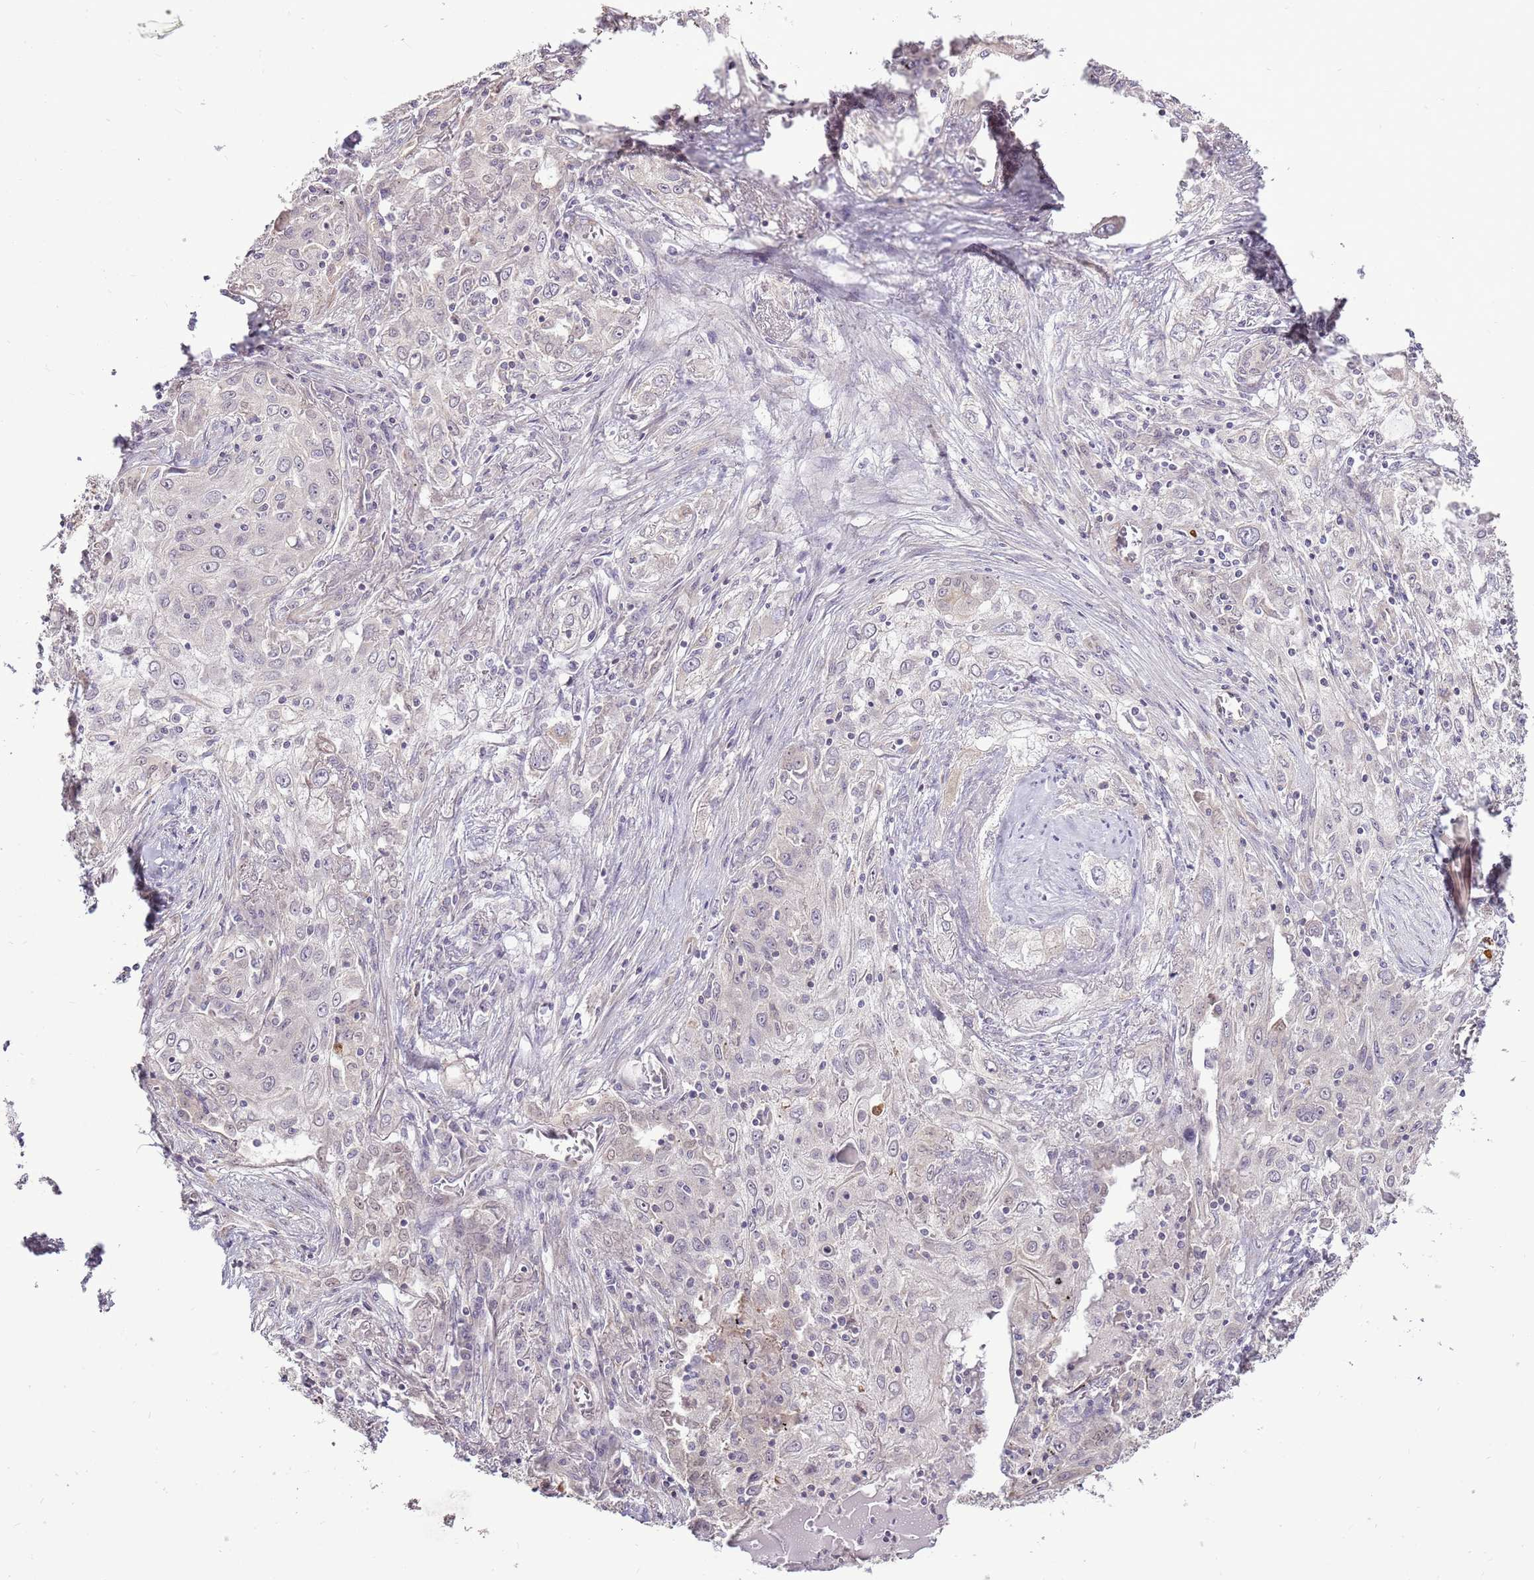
{"staining": {"intensity": "negative", "quantity": "none", "location": "none"}, "tissue": "lung cancer", "cell_type": "Tumor cells", "image_type": "cancer", "snomed": [{"axis": "morphology", "description": "Squamous cell carcinoma, NOS"}, {"axis": "topography", "description": "Lung"}], "caption": "Immunohistochemistry of lung cancer shows no staining in tumor cells.", "gene": "UGGT2", "patient": {"sex": "female", "age": 69}}